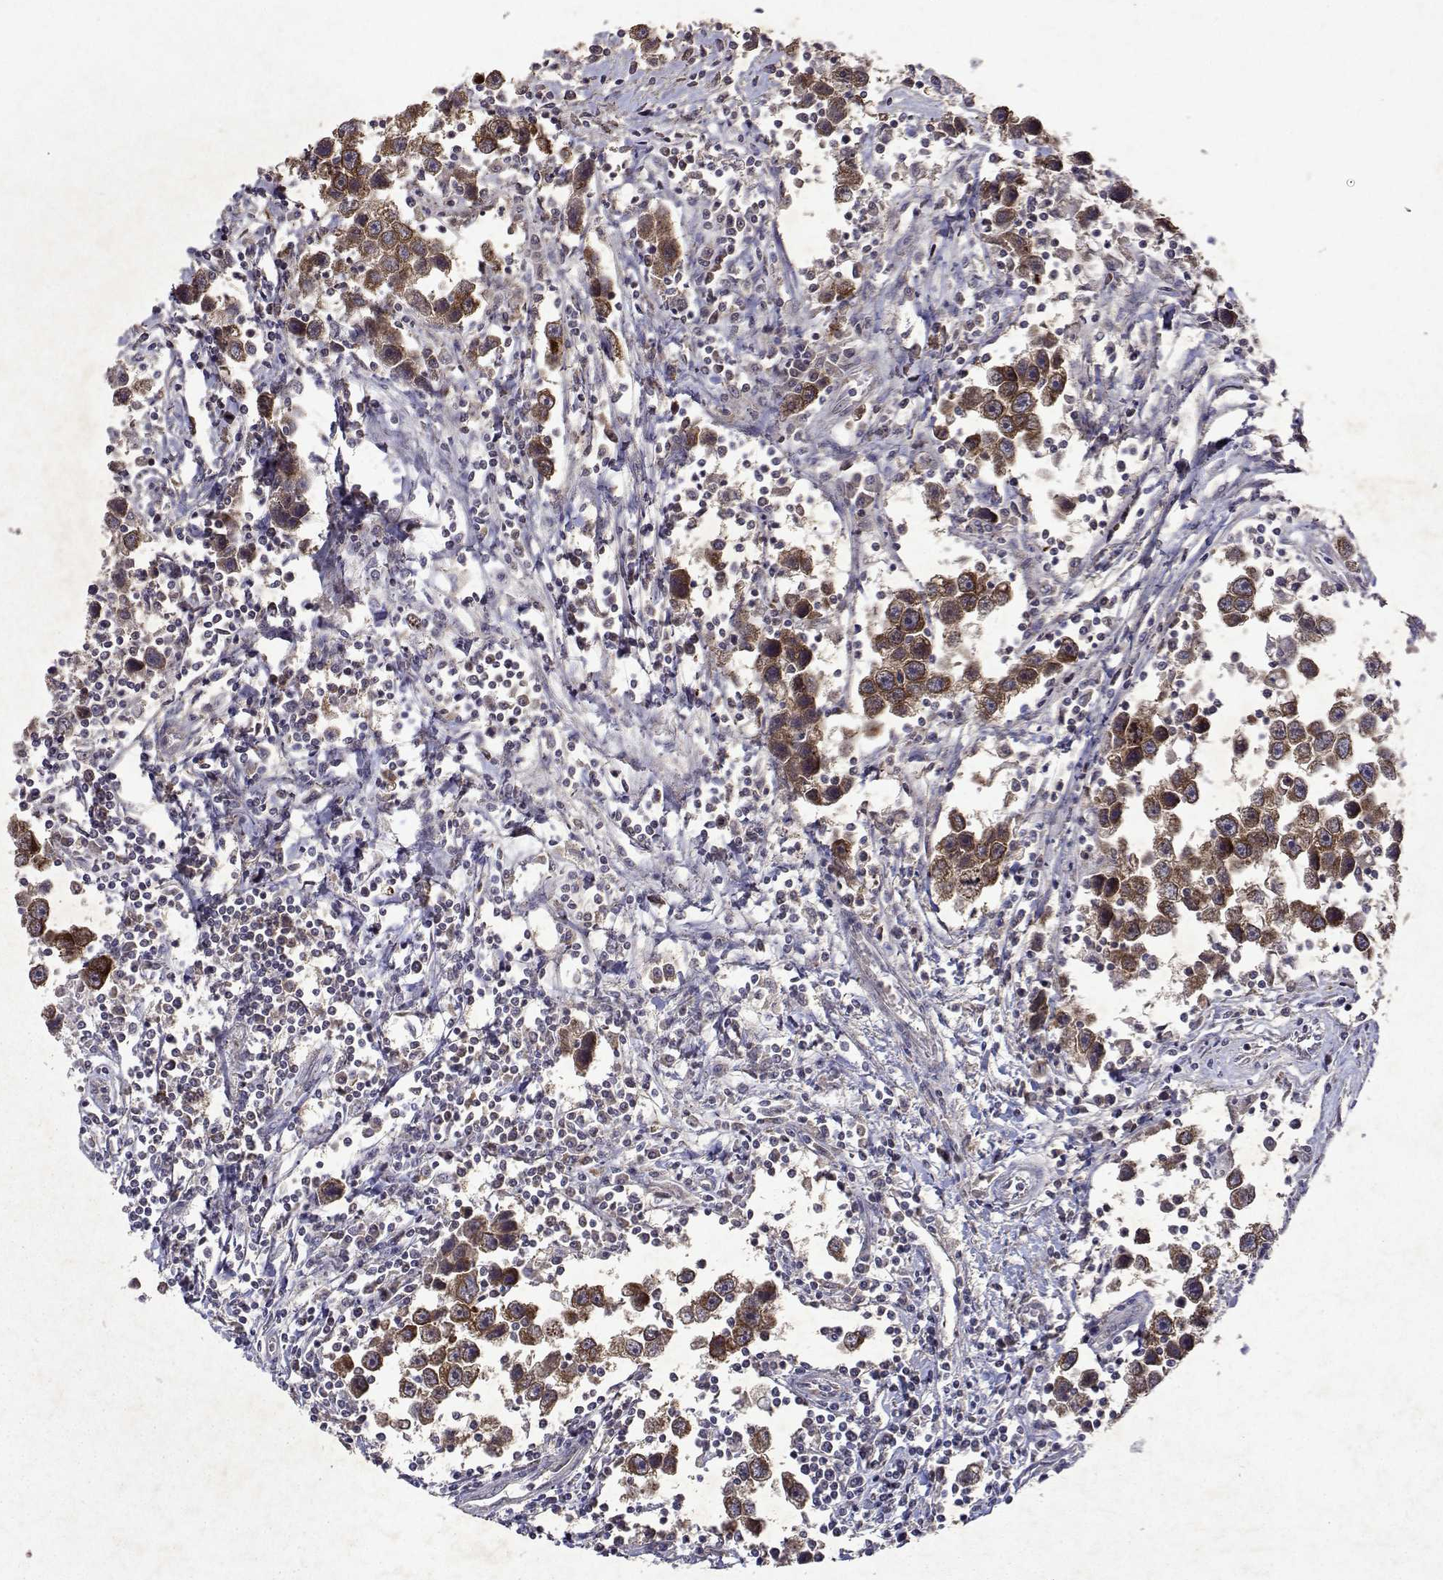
{"staining": {"intensity": "moderate", "quantity": ">75%", "location": "cytoplasmic/membranous"}, "tissue": "testis cancer", "cell_type": "Tumor cells", "image_type": "cancer", "snomed": [{"axis": "morphology", "description": "Seminoma, NOS"}, {"axis": "topography", "description": "Testis"}], "caption": "Testis cancer (seminoma) stained for a protein displays moderate cytoplasmic/membranous positivity in tumor cells.", "gene": "TARBP2", "patient": {"sex": "male", "age": 30}}